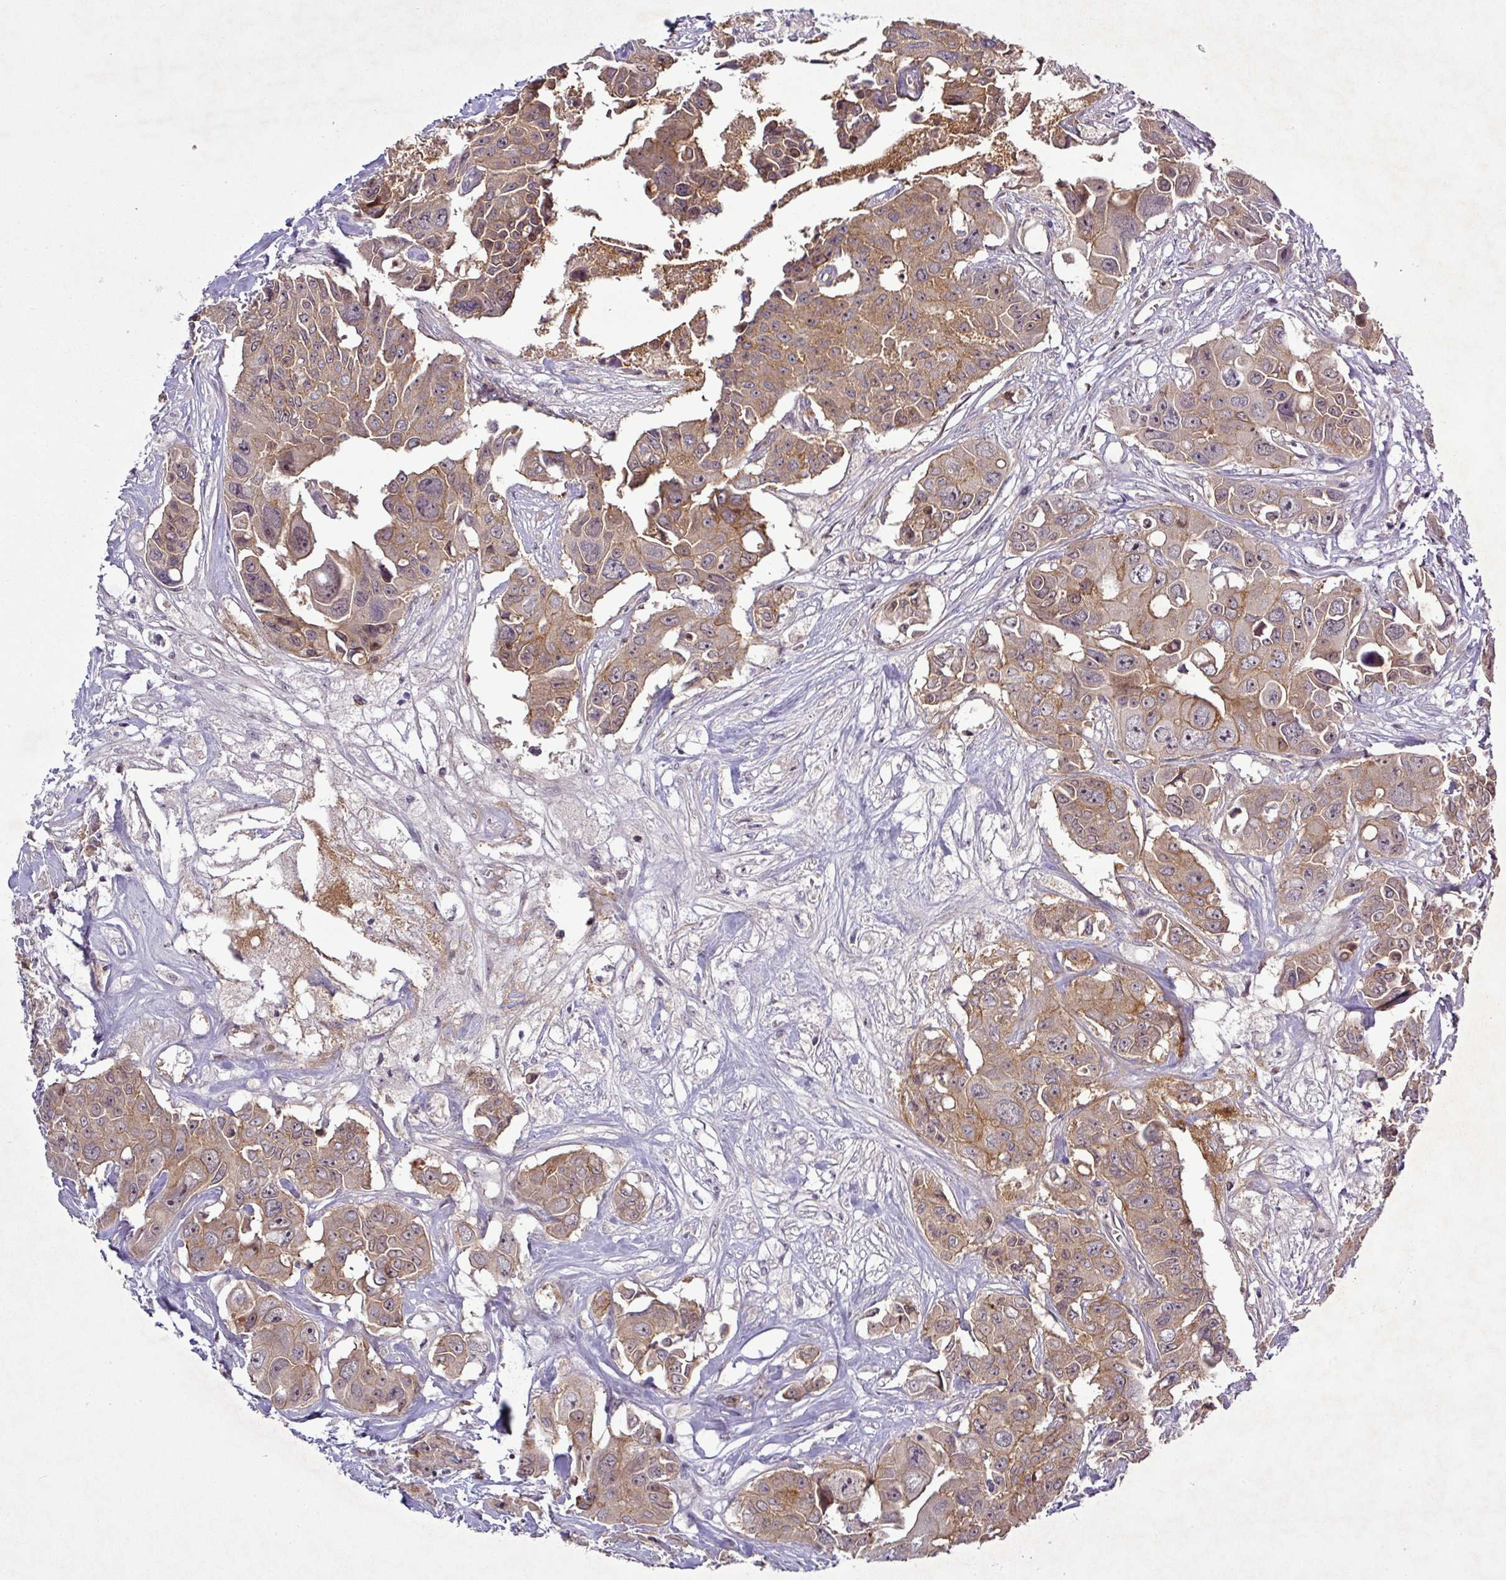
{"staining": {"intensity": "moderate", "quantity": ">75%", "location": "cytoplasmic/membranous,nuclear"}, "tissue": "colorectal cancer", "cell_type": "Tumor cells", "image_type": "cancer", "snomed": [{"axis": "morphology", "description": "Adenocarcinoma, NOS"}, {"axis": "topography", "description": "Rectum"}], "caption": "Human colorectal cancer stained for a protein (brown) shows moderate cytoplasmic/membranous and nuclear positive staining in about >75% of tumor cells.", "gene": "PCDH1", "patient": {"sex": "male", "age": 87}}